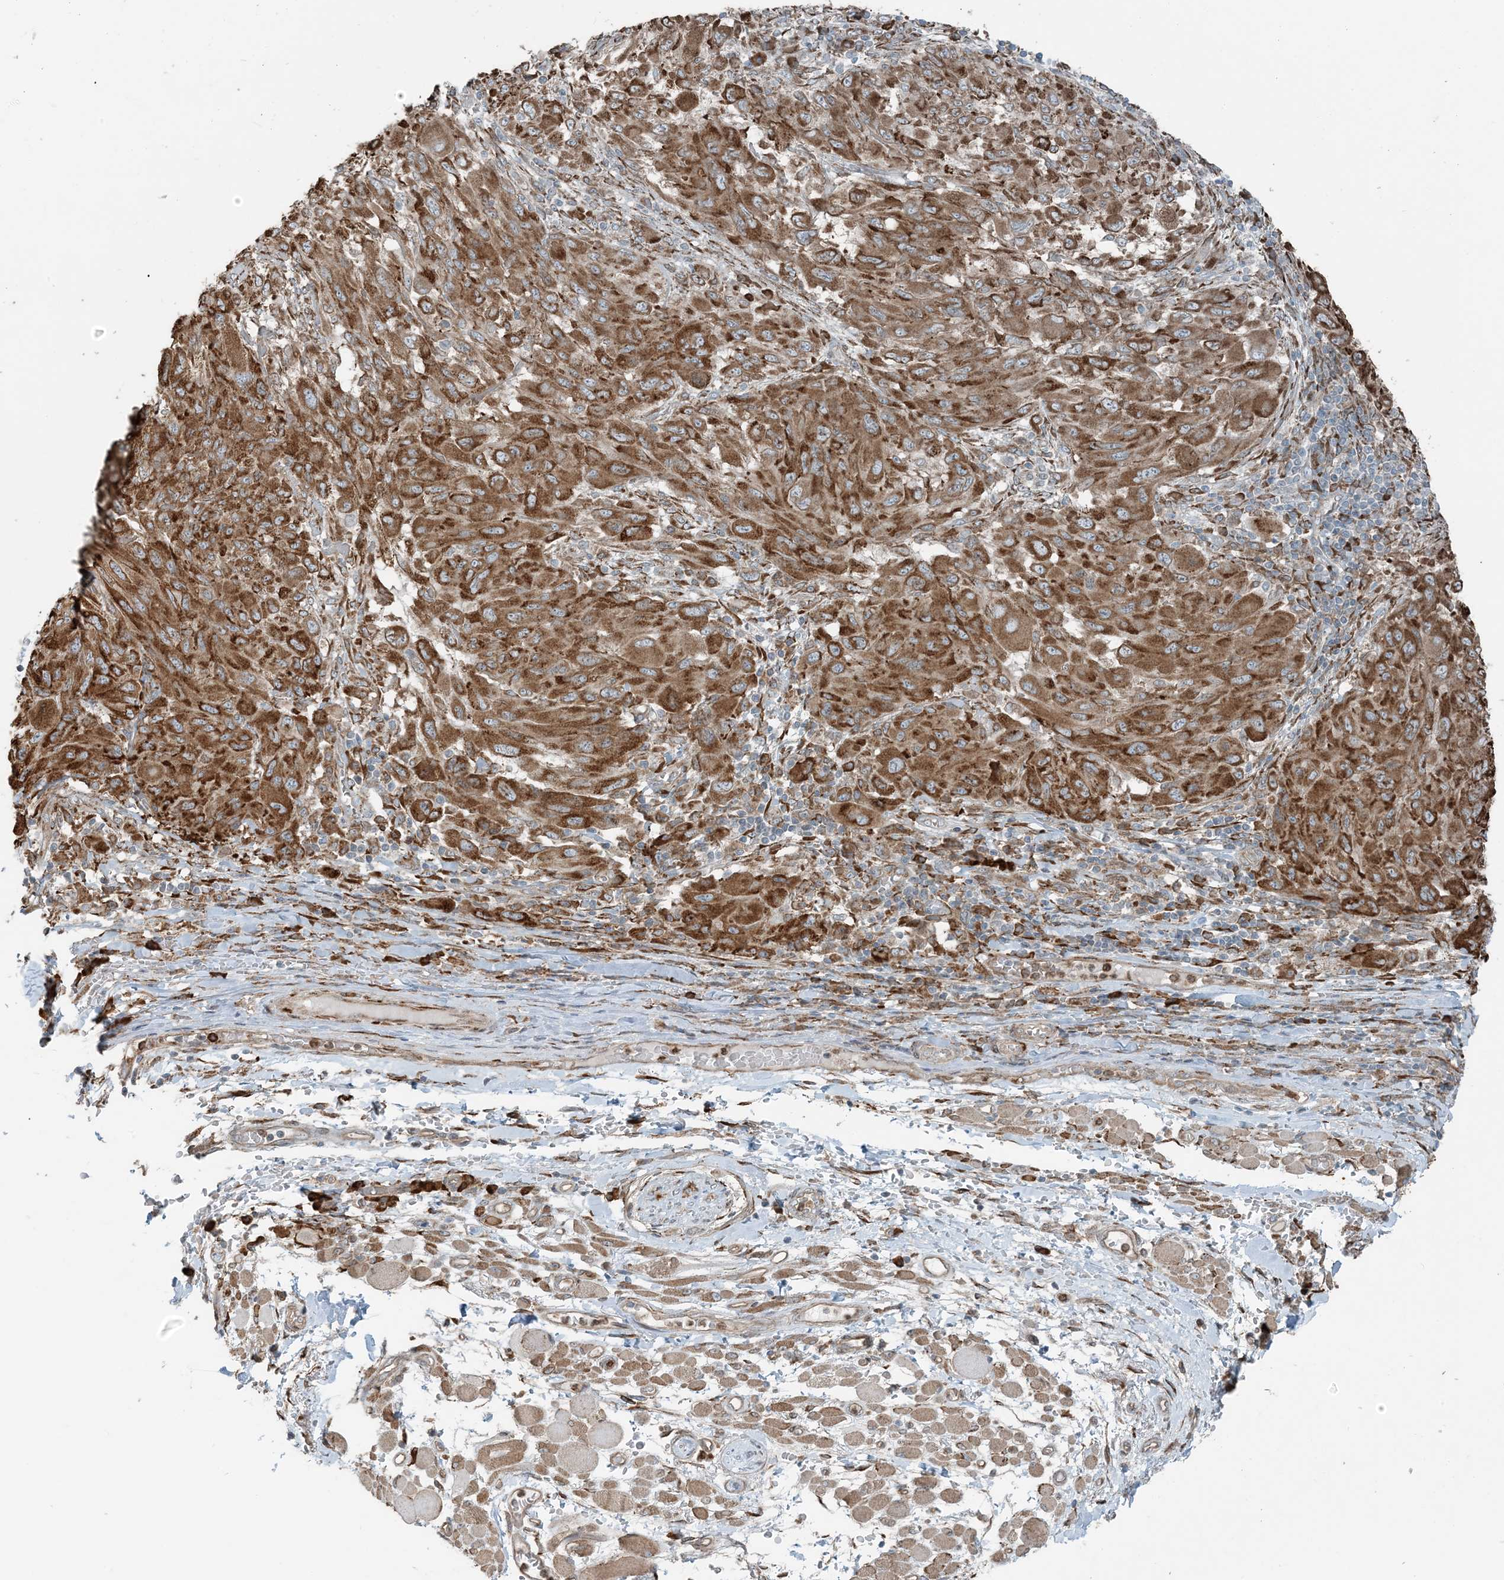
{"staining": {"intensity": "strong", "quantity": ">75%", "location": "cytoplasmic/membranous"}, "tissue": "melanoma", "cell_type": "Tumor cells", "image_type": "cancer", "snomed": [{"axis": "morphology", "description": "Malignant melanoma, NOS"}, {"axis": "topography", "description": "Skin"}], "caption": "Protein staining of malignant melanoma tissue shows strong cytoplasmic/membranous staining in approximately >75% of tumor cells.", "gene": "CERKL", "patient": {"sex": "female", "age": 91}}